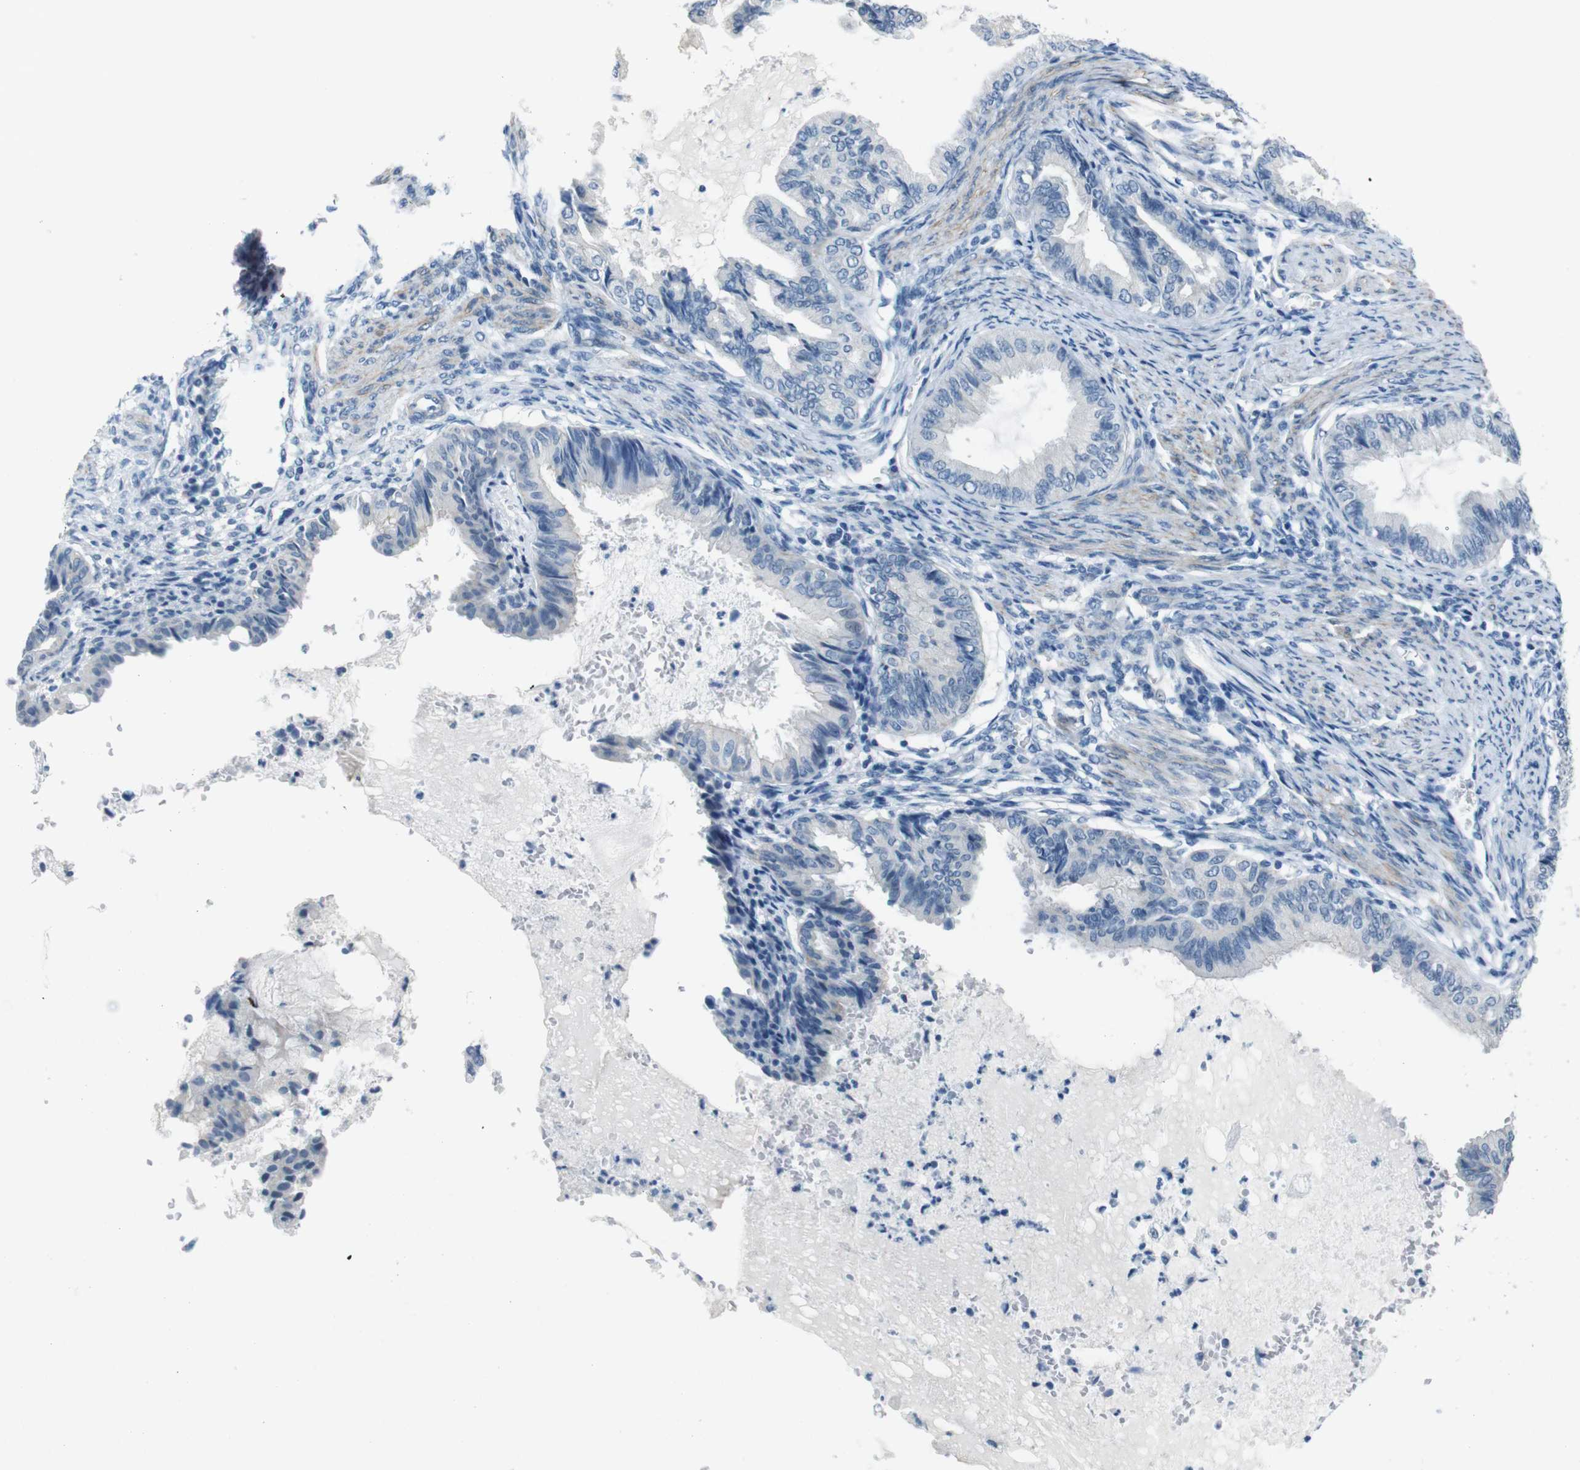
{"staining": {"intensity": "negative", "quantity": "none", "location": "none"}, "tissue": "endometrial cancer", "cell_type": "Tumor cells", "image_type": "cancer", "snomed": [{"axis": "morphology", "description": "Adenocarcinoma, NOS"}, {"axis": "topography", "description": "Endometrium"}], "caption": "This is an immunohistochemistry image of human endometrial cancer. There is no staining in tumor cells.", "gene": "HRH2", "patient": {"sex": "female", "age": 86}}